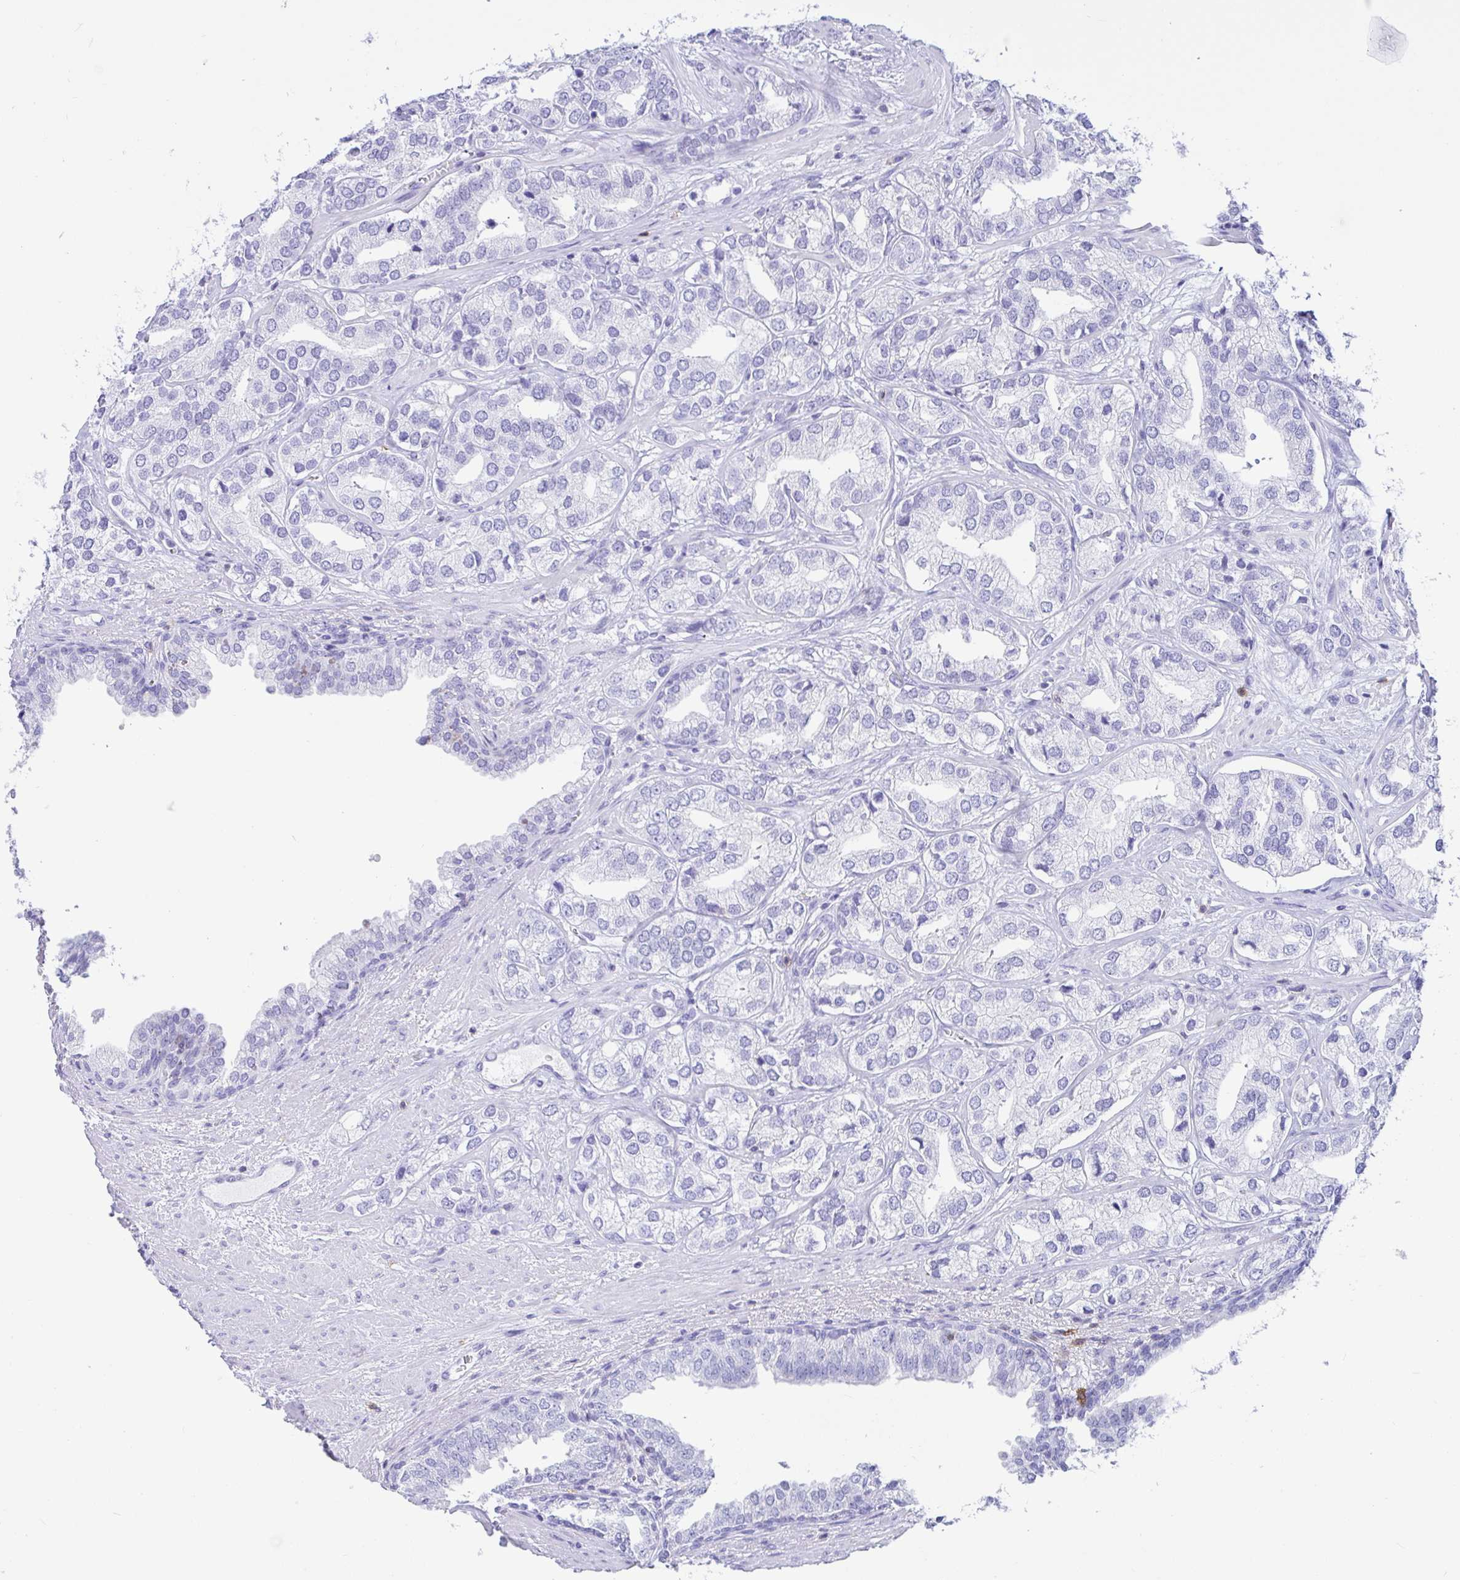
{"staining": {"intensity": "negative", "quantity": "none", "location": "none"}, "tissue": "prostate cancer", "cell_type": "Tumor cells", "image_type": "cancer", "snomed": [{"axis": "morphology", "description": "Adenocarcinoma, High grade"}, {"axis": "topography", "description": "Prostate"}], "caption": "There is no significant expression in tumor cells of adenocarcinoma (high-grade) (prostate).", "gene": "CD5", "patient": {"sex": "male", "age": 58}}